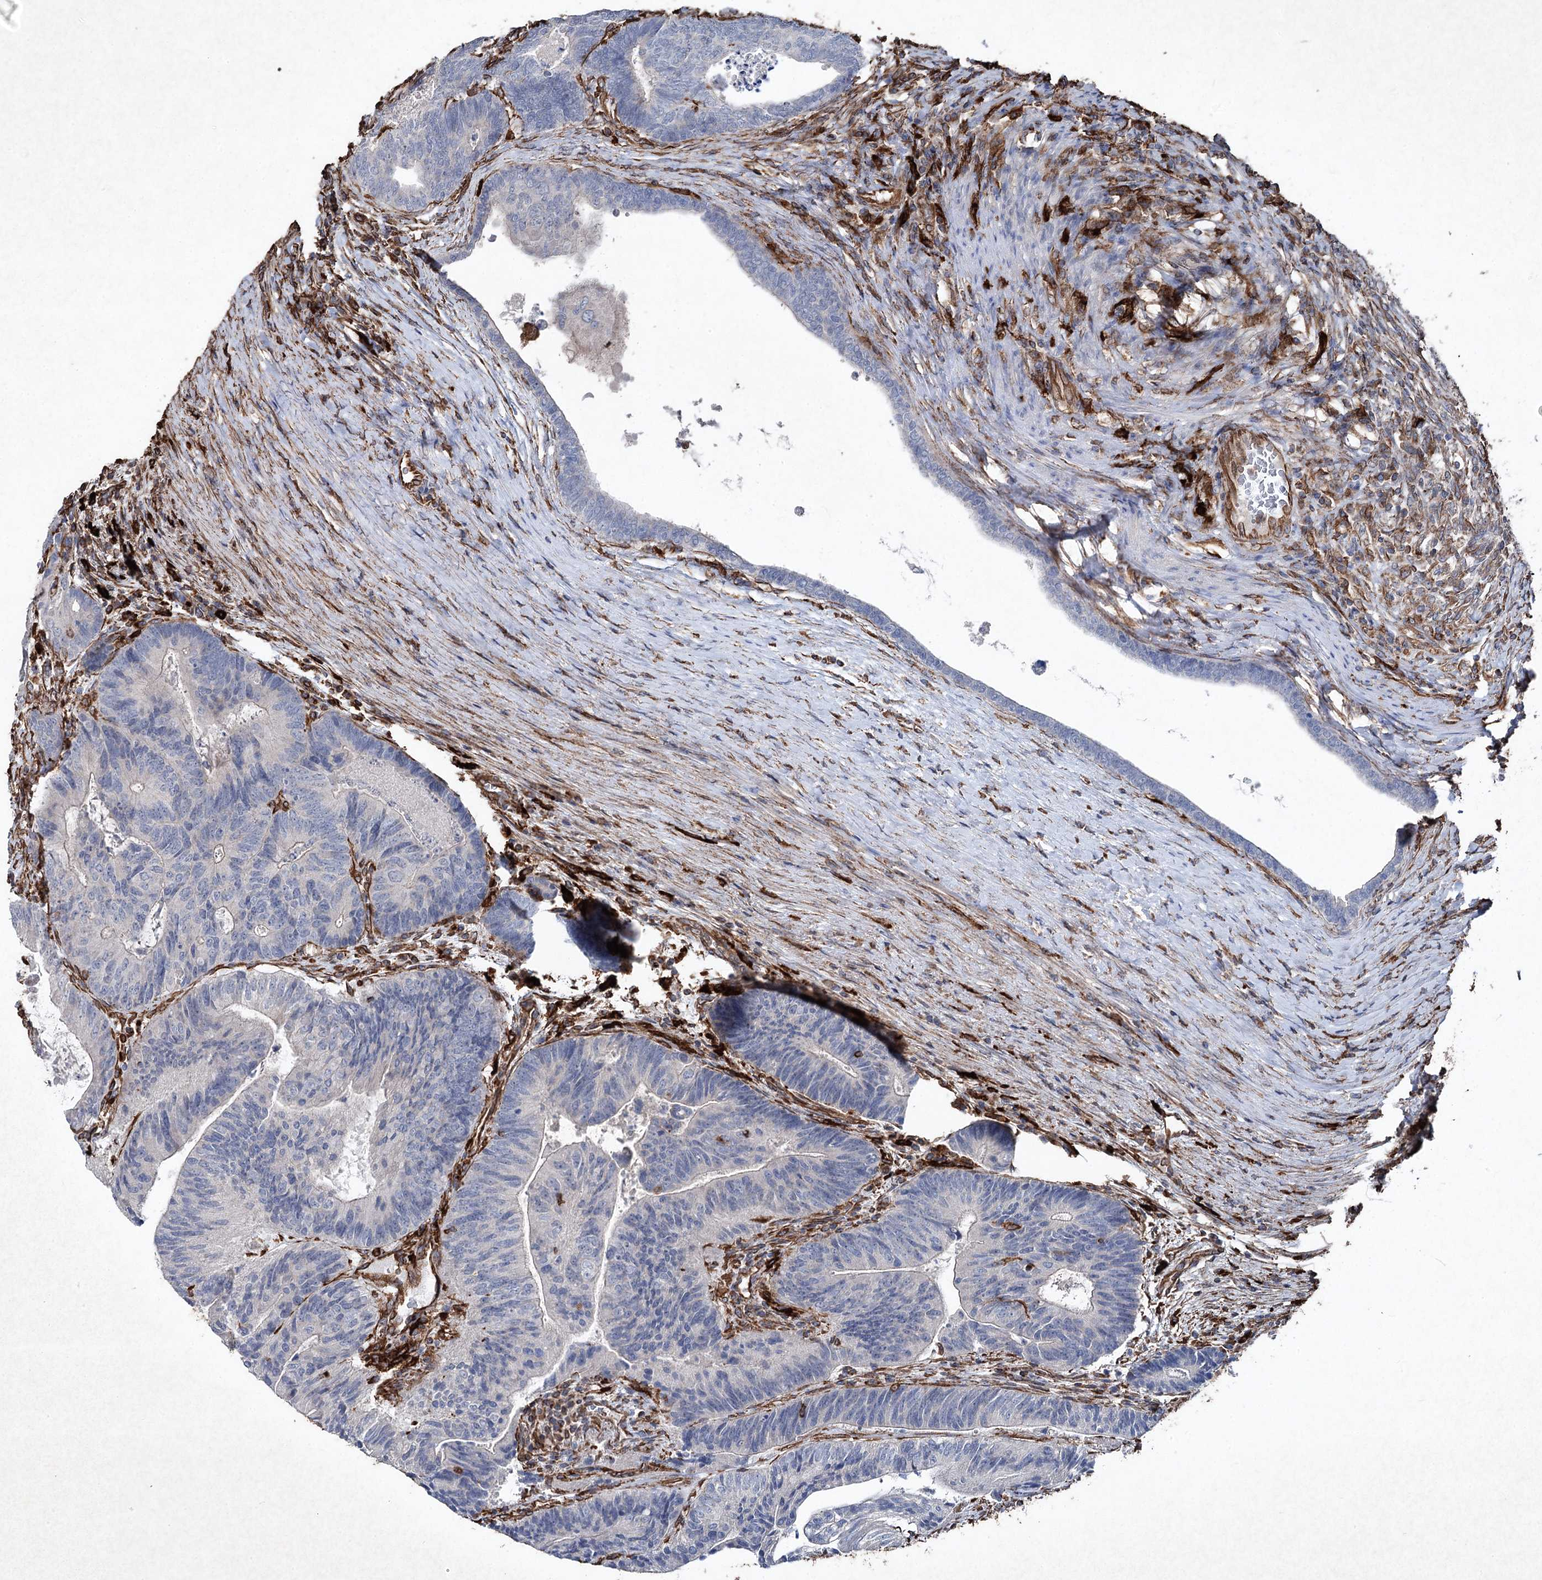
{"staining": {"intensity": "negative", "quantity": "none", "location": "none"}, "tissue": "colorectal cancer", "cell_type": "Tumor cells", "image_type": "cancer", "snomed": [{"axis": "morphology", "description": "Adenocarcinoma, NOS"}, {"axis": "topography", "description": "Colon"}], "caption": "IHC image of human colorectal adenocarcinoma stained for a protein (brown), which reveals no positivity in tumor cells.", "gene": "CLEC4M", "patient": {"sex": "female", "age": 67}}